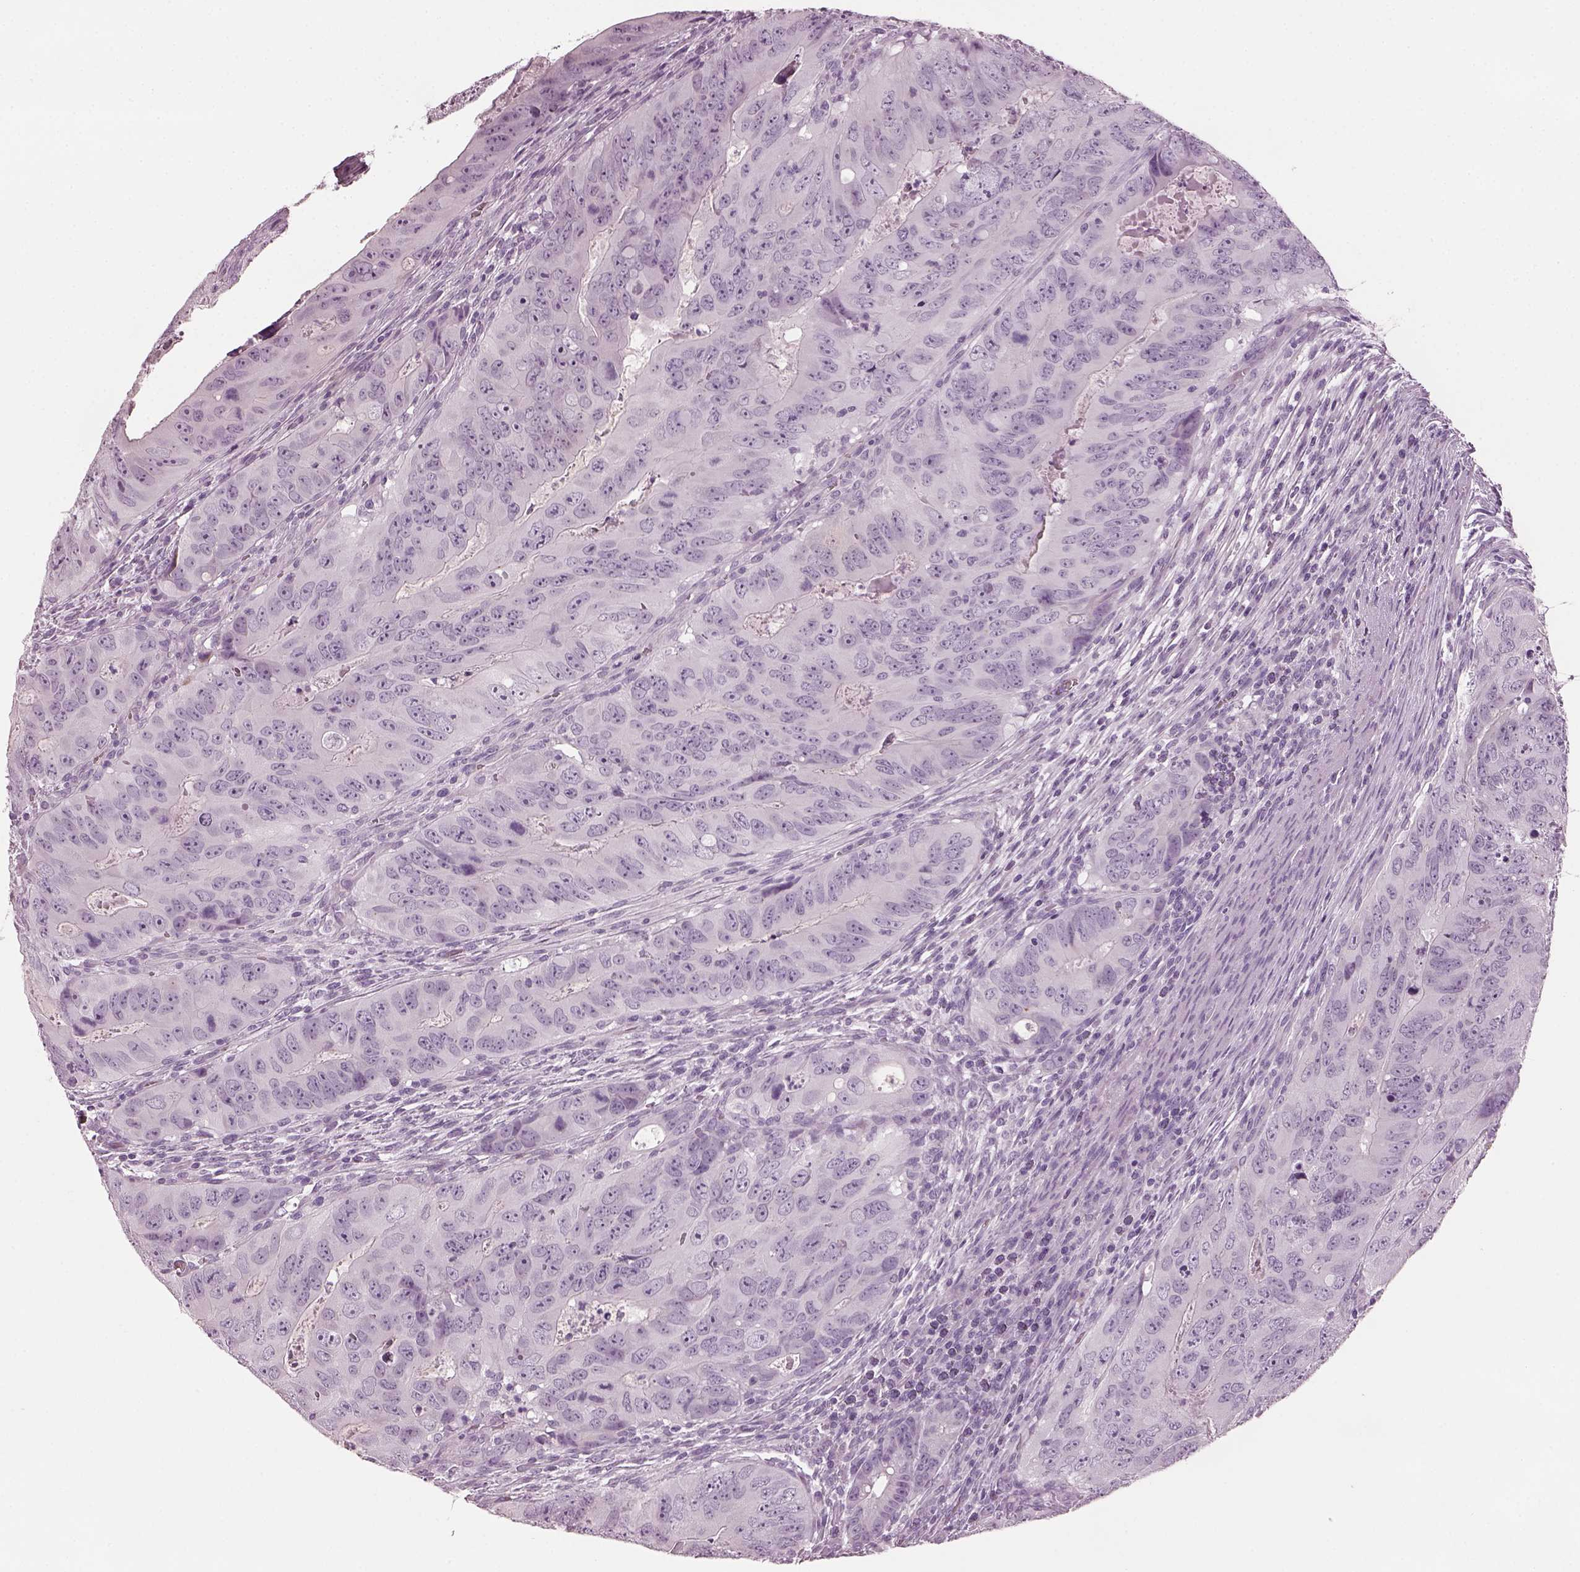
{"staining": {"intensity": "negative", "quantity": "none", "location": "none"}, "tissue": "colorectal cancer", "cell_type": "Tumor cells", "image_type": "cancer", "snomed": [{"axis": "morphology", "description": "Adenocarcinoma, NOS"}, {"axis": "topography", "description": "Colon"}], "caption": "The image exhibits no significant staining in tumor cells of adenocarcinoma (colorectal).", "gene": "PDC", "patient": {"sex": "male", "age": 79}}